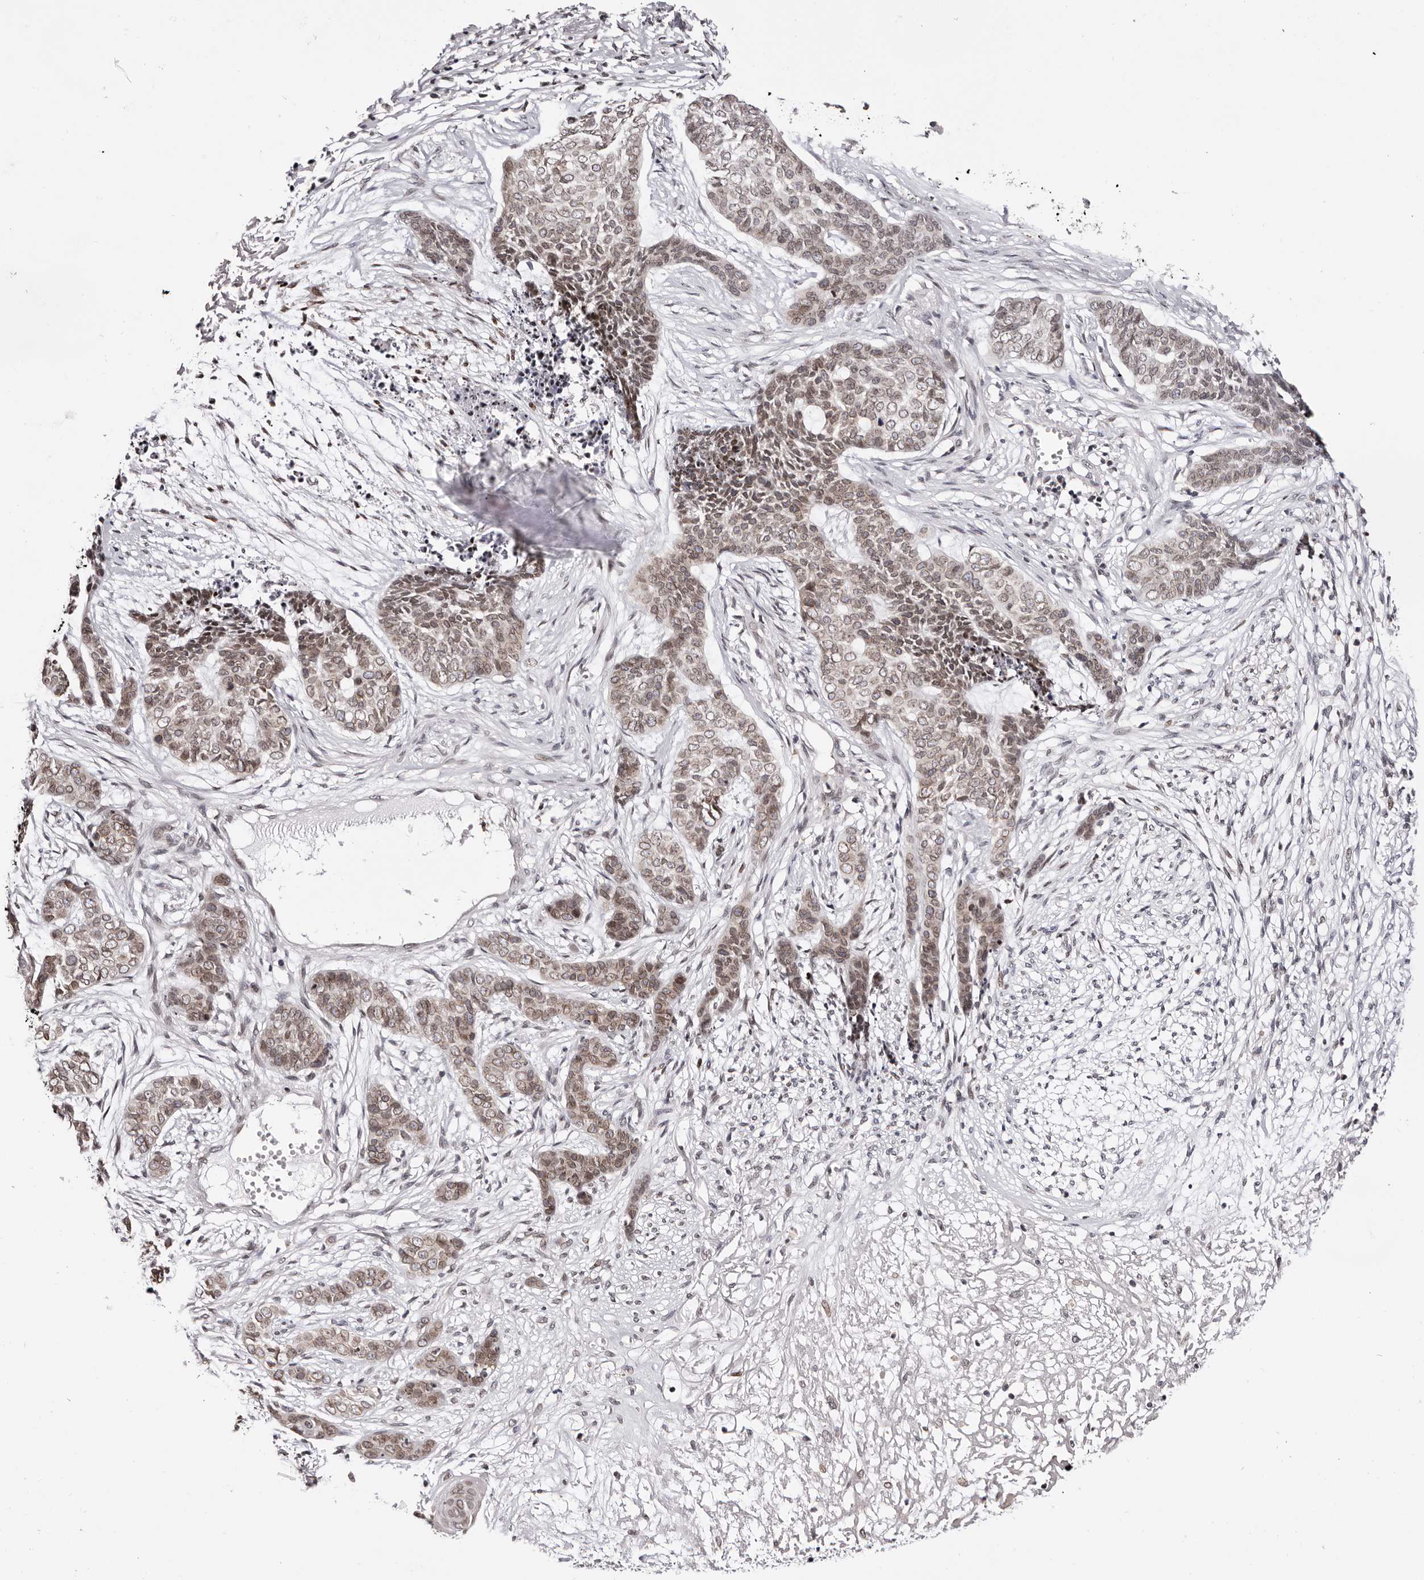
{"staining": {"intensity": "moderate", "quantity": ">75%", "location": "cytoplasmic/membranous,nuclear"}, "tissue": "skin cancer", "cell_type": "Tumor cells", "image_type": "cancer", "snomed": [{"axis": "morphology", "description": "Basal cell carcinoma"}, {"axis": "topography", "description": "Skin"}], "caption": "There is medium levels of moderate cytoplasmic/membranous and nuclear staining in tumor cells of skin cancer (basal cell carcinoma), as demonstrated by immunohistochemical staining (brown color).", "gene": "NUP153", "patient": {"sex": "female", "age": 64}}